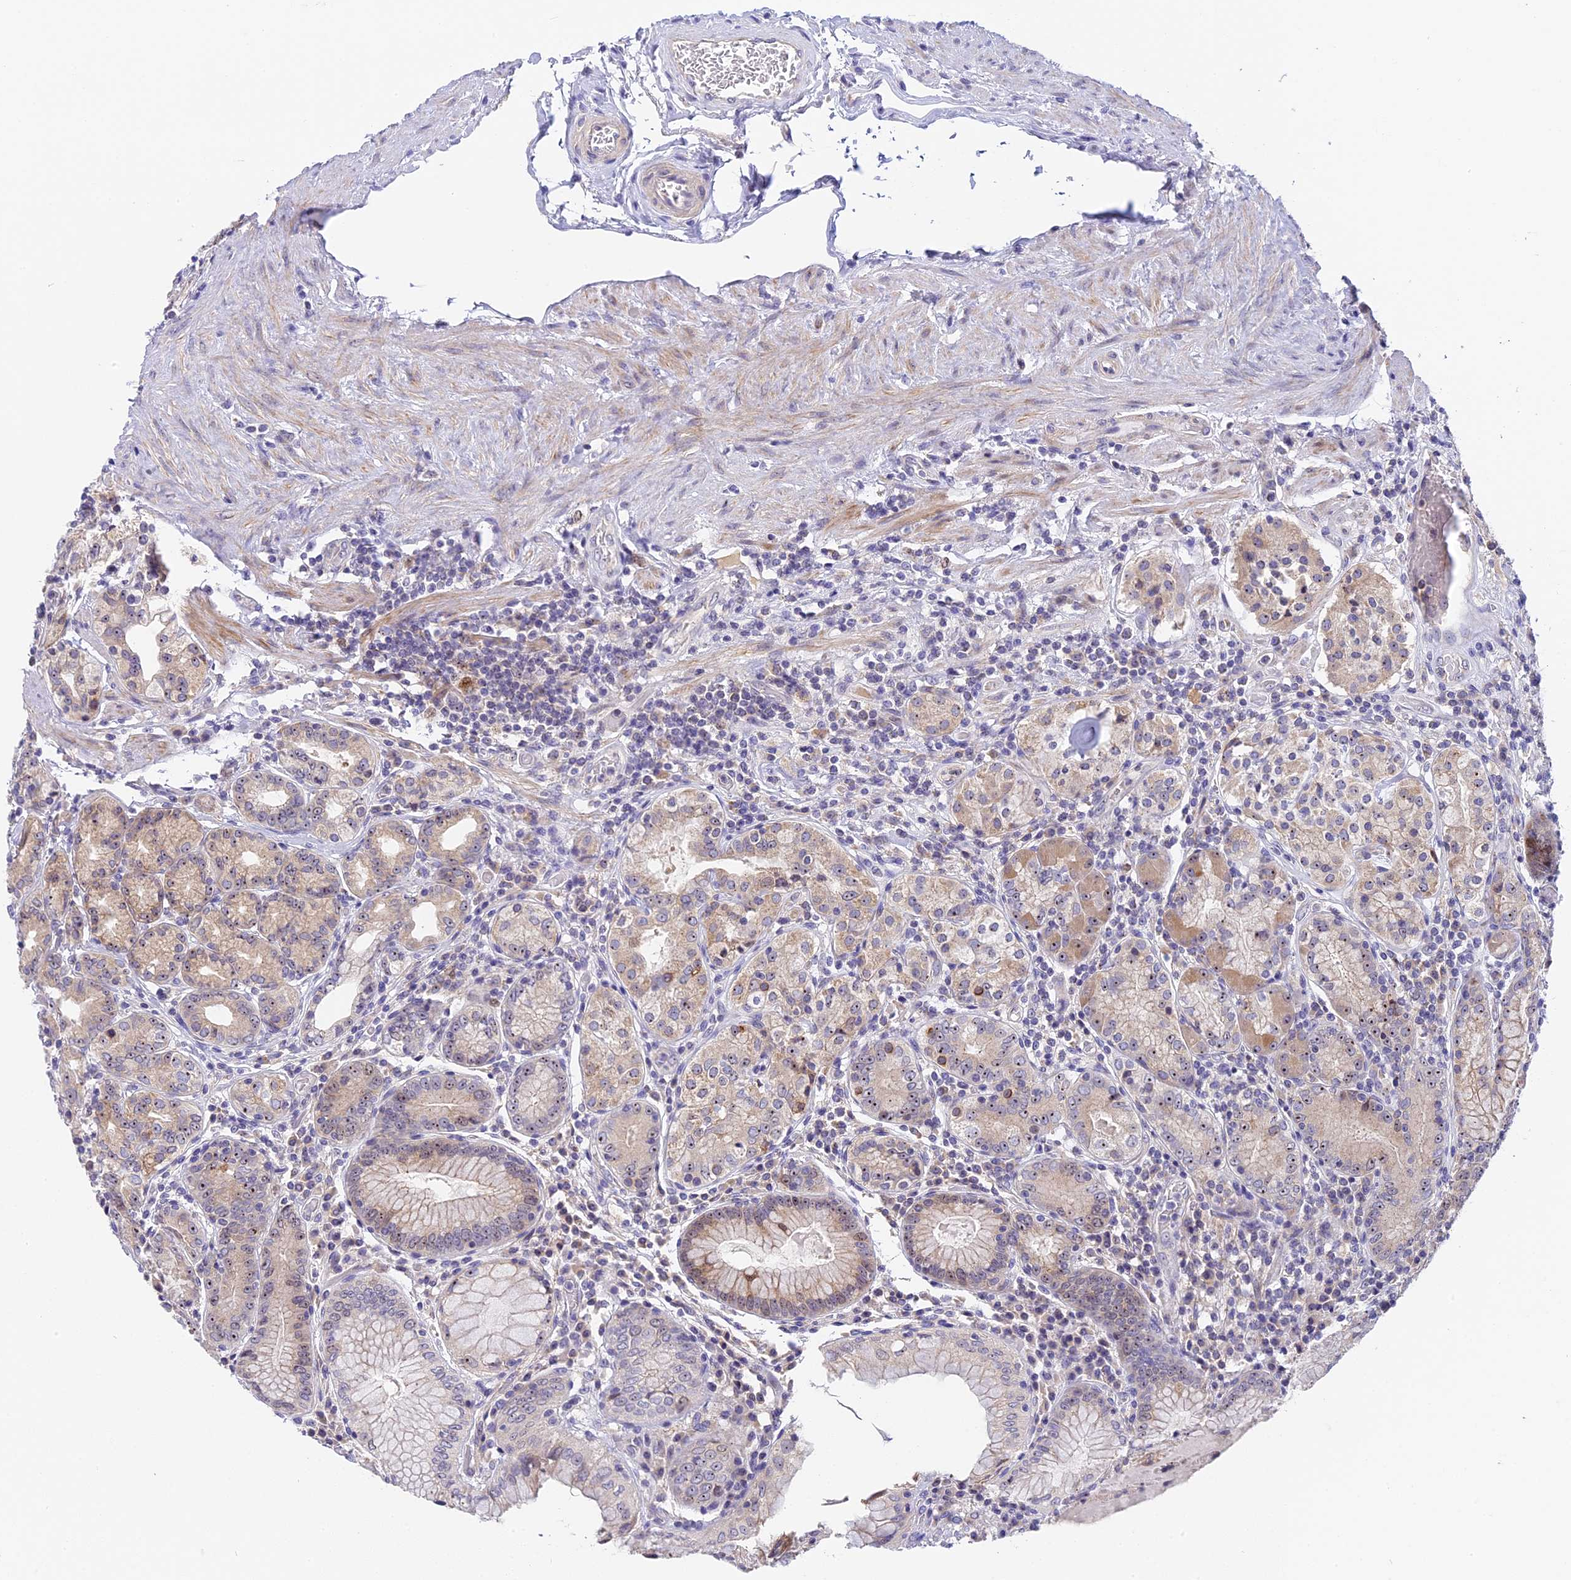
{"staining": {"intensity": "moderate", "quantity": "<25%", "location": "cytoplasmic/membranous,nuclear"}, "tissue": "stomach", "cell_type": "Glandular cells", "image_type": "normal", "snomed": [{"axis": "morphology", "description": "Normal tissue, NOS"}, {"axis": "topography", "description": "Stomach, upper"}, {"axis": "topography", "description": "Stomach, lower"}], "caption": "DAB (3,3'-diaminobenzidine) immunohistochemical staining of benign human stomach shows moderate cytoplasmic/membranous,nuclear protein staining in about <25% of glandular cells. The staining was performed using DAB, with brown indicating positive protein expression. Nuclei are stained blue with hematoxylin.", "gene": "RAD51", "patient": {"sex": "female", "age": 76}}